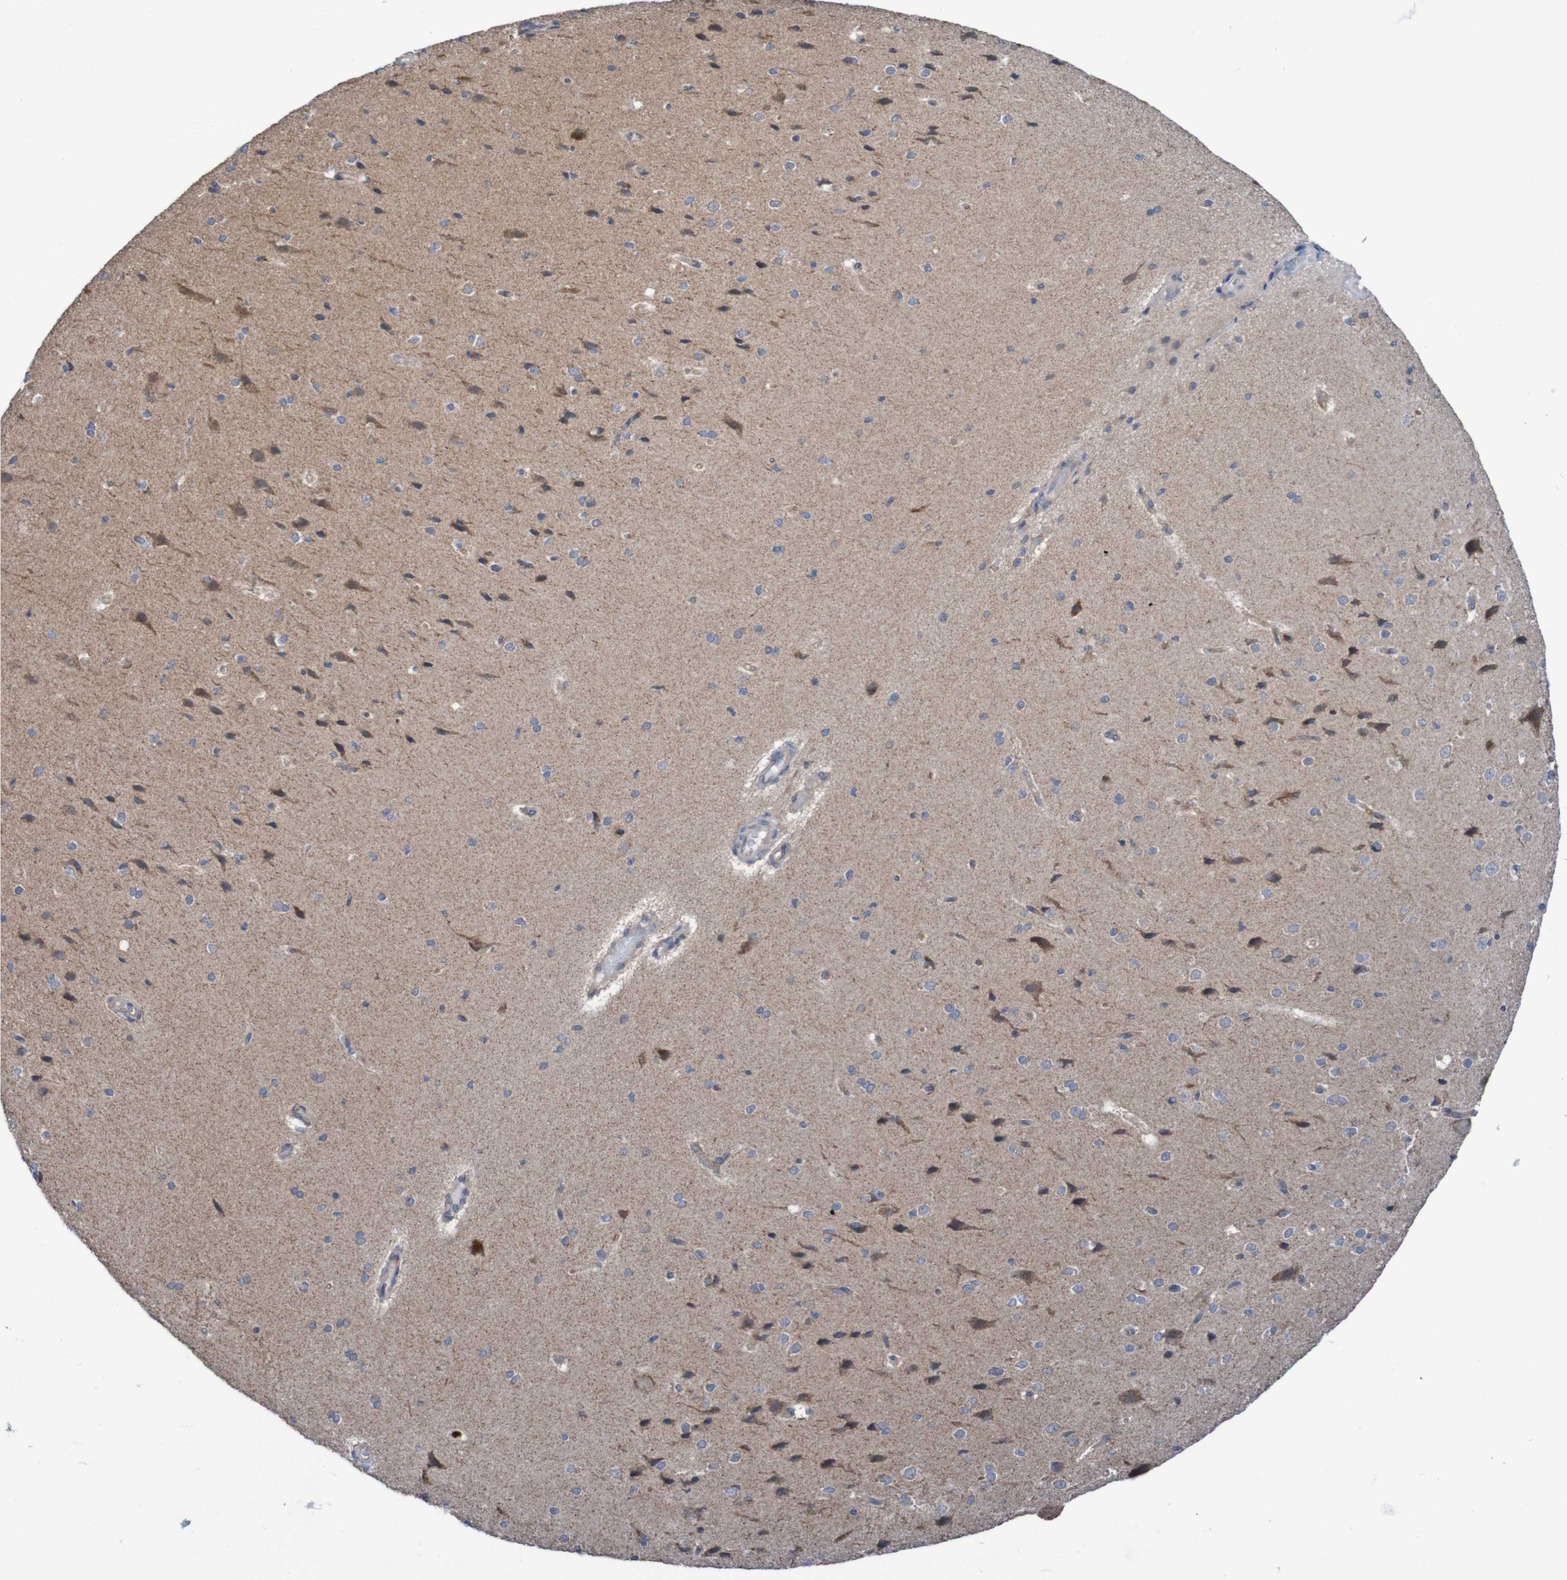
{"staining": {"intensity": "negative", "quantity": "none", "location": "none"}, "tissue": "cerebral cortex", "cell_type": "Endothelial cells", "image_type": "normal", "snomed": [{"axis": "morphology", "description": "Normal tissue, NOS"}, {"axis": "morphology", "description": "Developmental malformation"}, {"axis": "topography", "description": "Cerebral cortex"}], "caption": "The image displays no significant positivity in endothelial cells of cerebral cortex. (DAB (3,3'-diaminobenzidine) immunohistochemistry (IHC), high magnification).", "gene": "PARP4", "patient": {"sex": "female", "age": 30}}